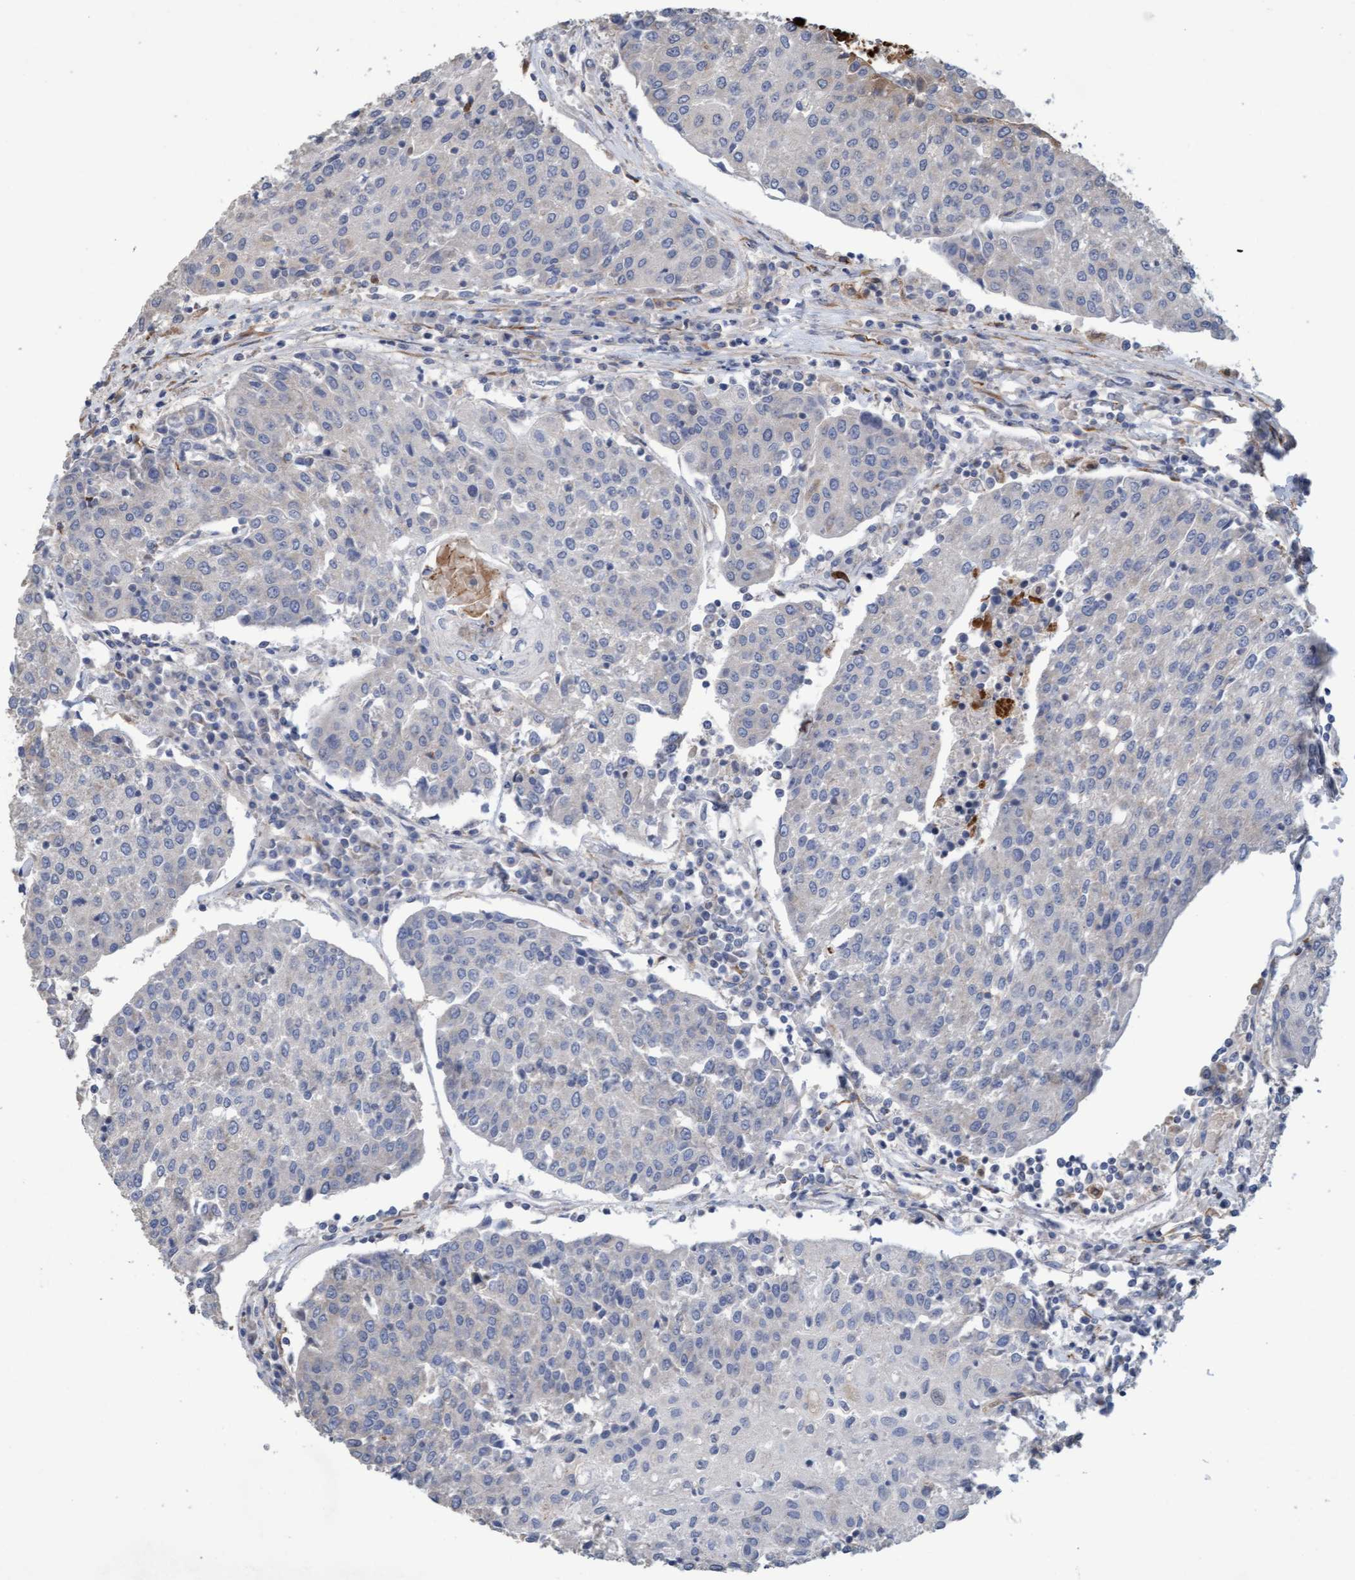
{"staining": {"intensity": "negative", "quantity": "none", "location": "none"}, "tissue": "urothelial cancer", "cell_type": "Tumor cells", "image_type": "cancer", "snomed": [{"axis": "morphology", "description": "Urothelial carcinoma, High grade"}, {"axis": "topography", "description": "Urinary bladder"}], "caption": "Immunohistochemistry (IHC) of urothelial carcinoma (high-grade) demonstrates no positivity in tumor cells. The staining is performed using DAB (3,3'-diaminobenzidine) brown chromogen with nuclei counter-stained in using hematoxylin.", "gene": "DDHD2", "patient": {"sex": "female", "age": 85}}